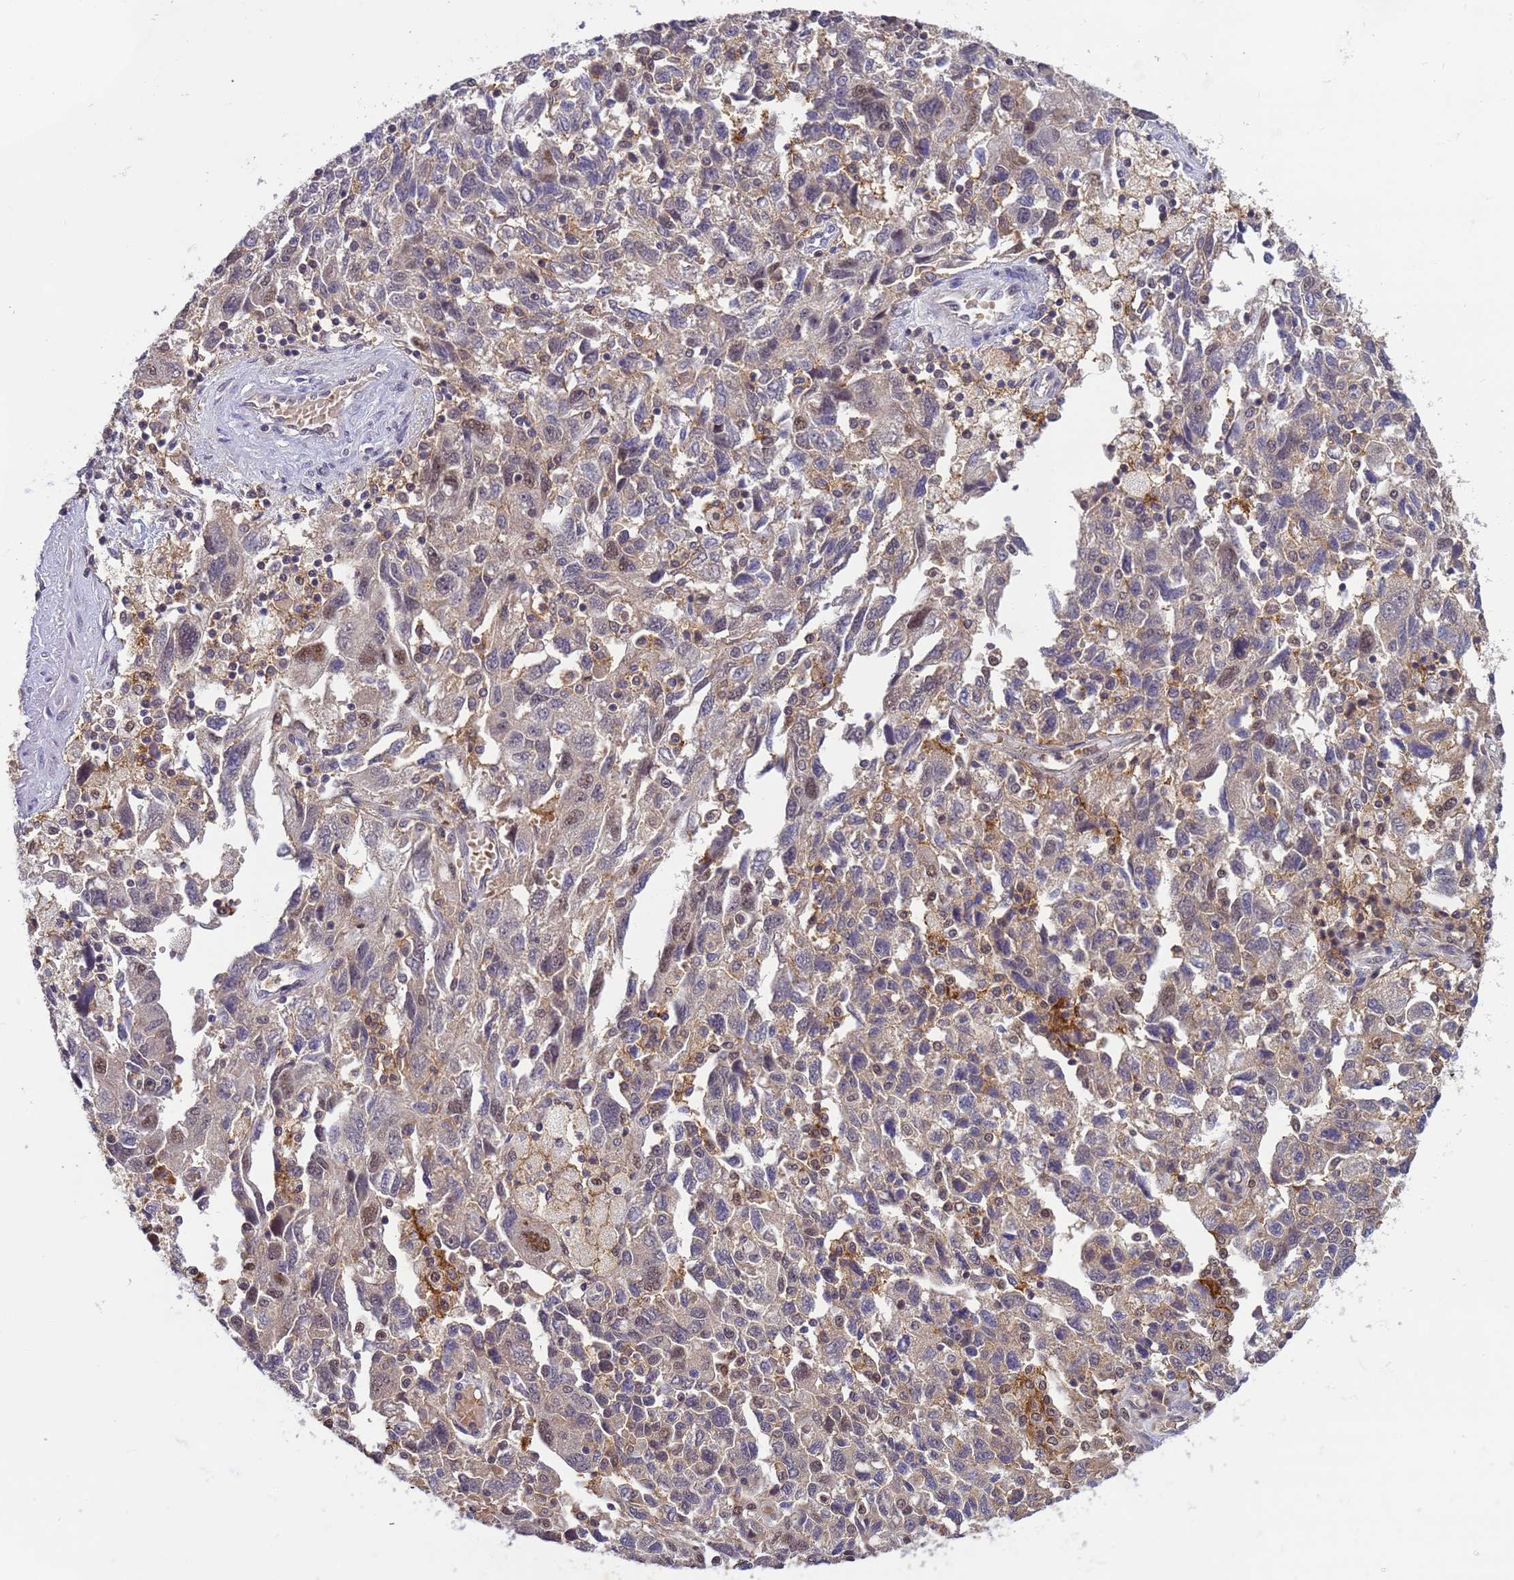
{"staining": {"intensity": "moderate", "quantity": "<25%", "location": "nuclear"}, "tissue": "ovarian cancer", "cell_type": "Tumor cells", "image_type": "cancer", "snomed": [{"axis": "morphology", "description": "Carcinoma, NOS"}, {"axis": "morphology", "description": "Cystadenocarcinoma, serous, NOS"}, {"axis": "topography", "description": "Ovary"}], "caption": "This micrograph displays IHC staining of carcinoma (ovarian), with low moderate nuclear staining in about <25% of tumor cells.", "gene": "CD53", "patient": {"sex": "female", "age": 69}}